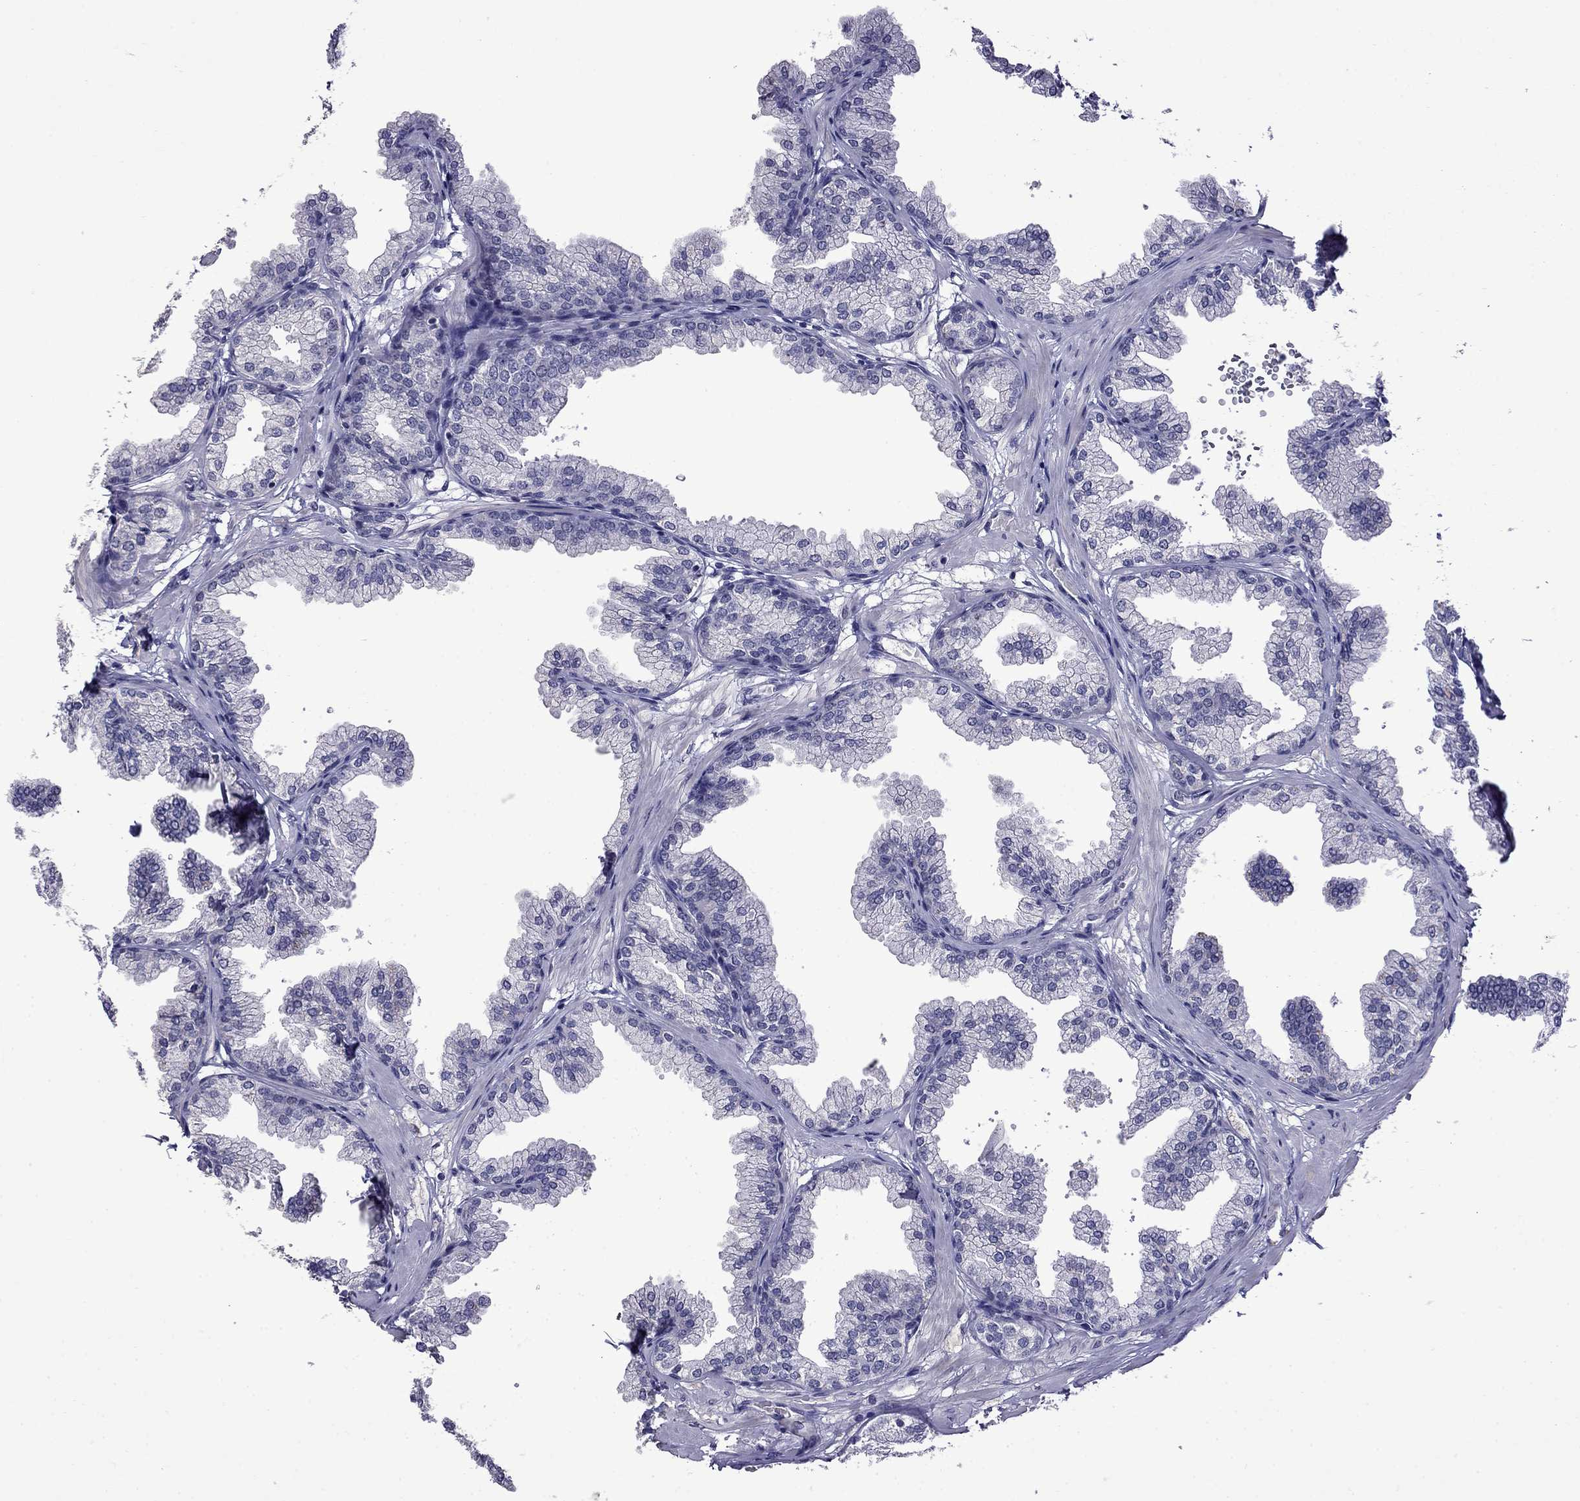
{"staining": {"intensity": "negative", "quantity": "none", "location": "none"}, "tissue": "prostate", "cell_type": "Glandular cells", "image_type": "normal", "snomed": [{"axis": "morphology", "description": "Normal tissue, NOS"}, {"axis": "topography", "description": "Prostate"}], "caption": "Prostate stained for a protein using IHC exhibits no positivity glandular cells.", "gene": "STAR", "patient": {"sex": "male", "age": 37}}